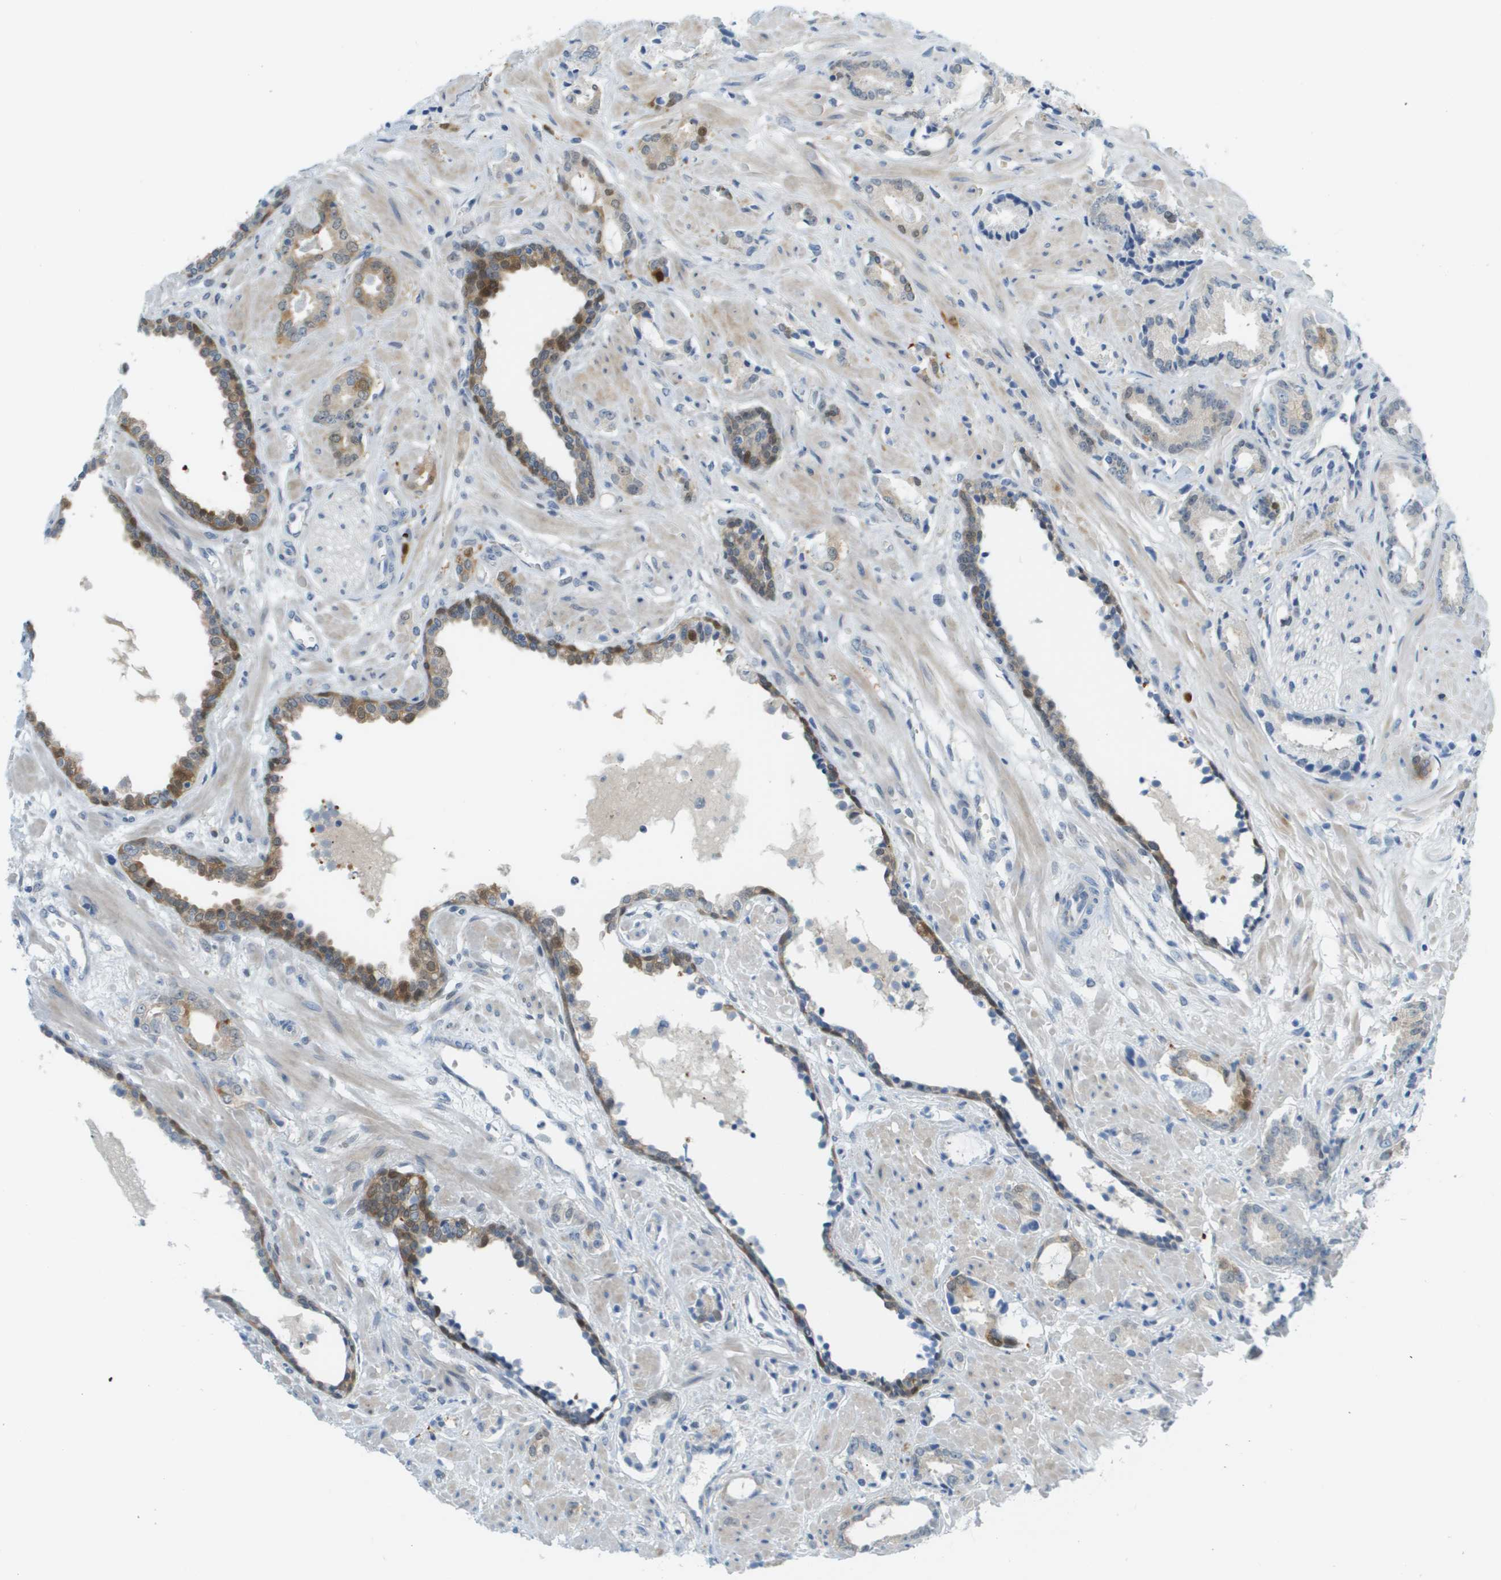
{"staining": {"intensity": "negative", "quantity": "none", "location": "none"}, "tissue": "prostate cancer", "cell_type": "Tumor cells", "image_type": "cancer", "snomed": [{"axis": "morphology", "description": "Adenocarcinoma, Low grade"}, {"axis": "topography", "description": "Prostate"}], "caption": "DAB (3,3'-diaminobenzidine) immunohistochemical staining of adenocarcinoma (low-grade) (prostate) exhibits no significant staining in tumor cells.", "gene": "CUL9", "patient": {"sex": "male", "age": 53}}